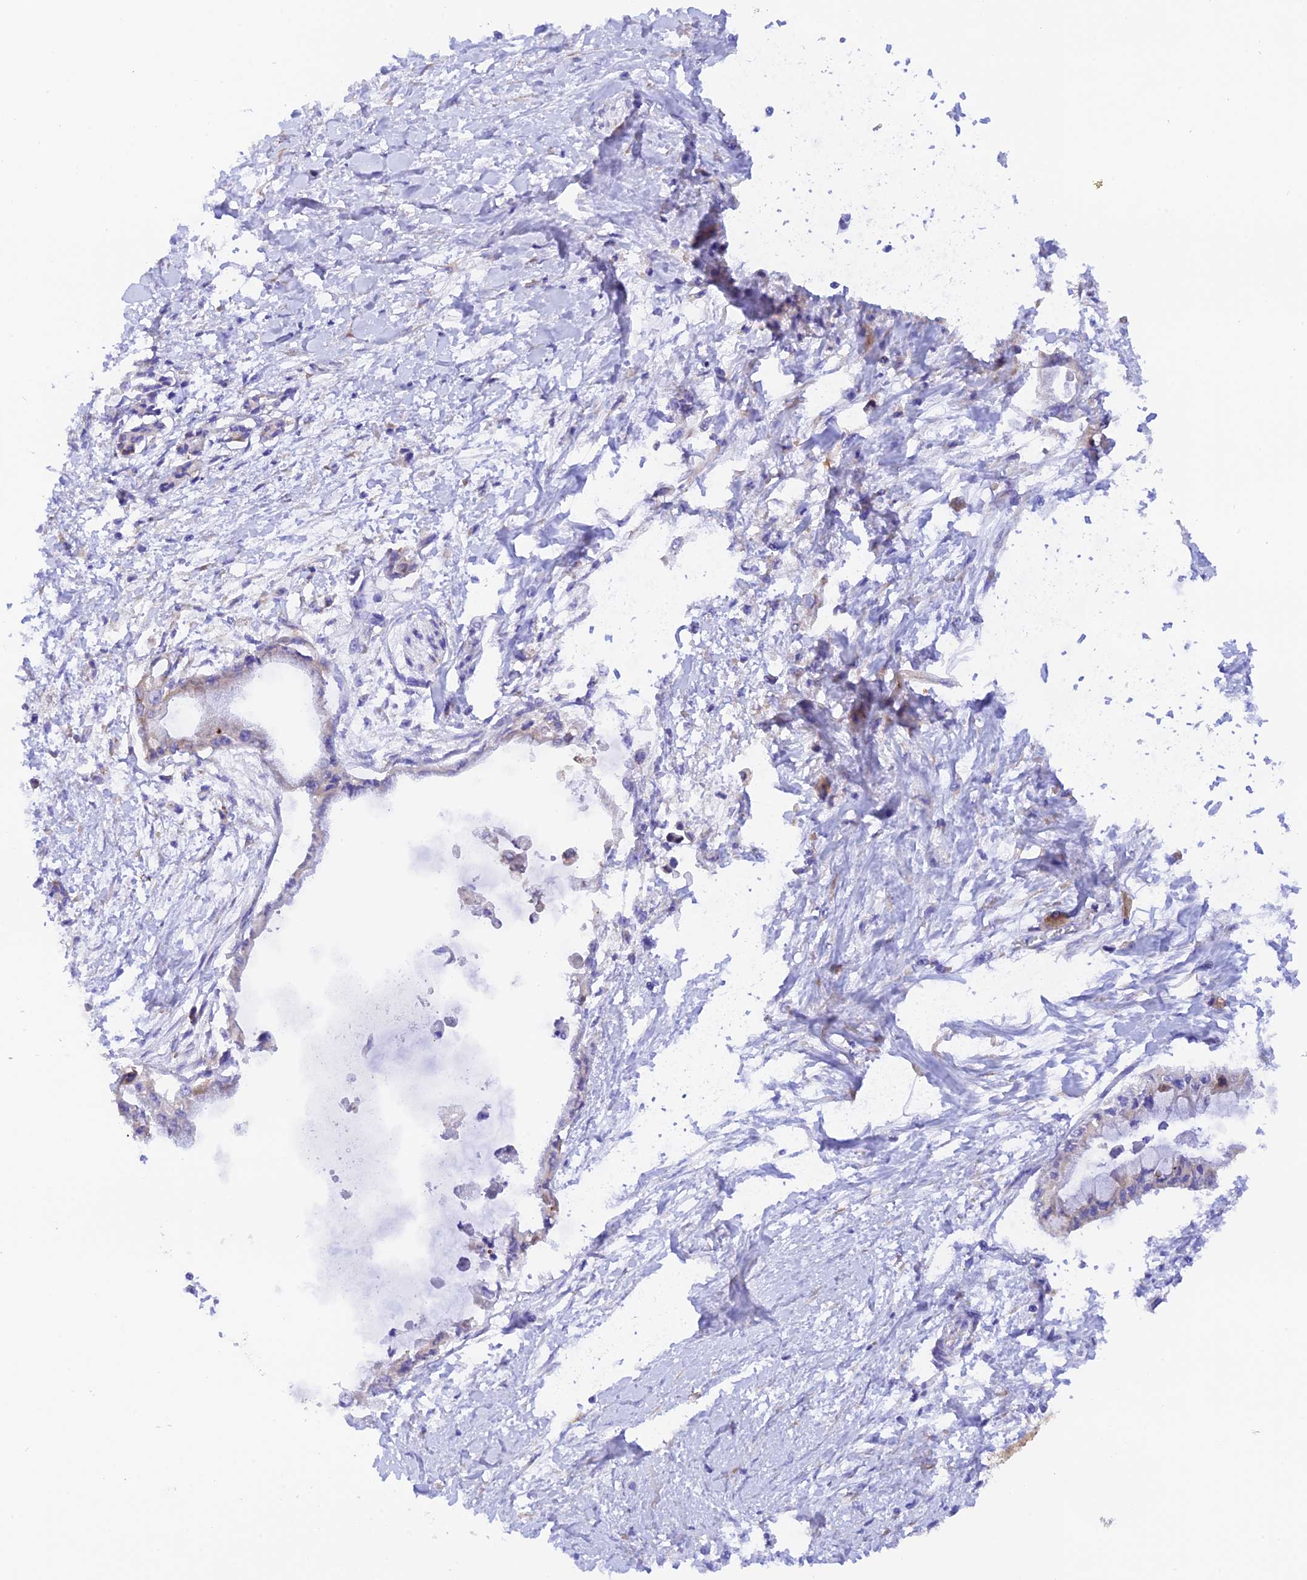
{"staining": {"intensity": "weak", "quantity": "25%-75%", "location": "cytoplasmic/membranous"}, "tissue": "pancreatic cancer", "cell_type": "Tumor cells", "image_type": "cancer", "snomed": [{"axis": "morphology", "description": "Adenocarcinoma, NOS"}, {"axis": "topography", "description": "Pancreas"}], "caption": "Pancreatic cancer (adenocarcinoma) stained with immunohistochemistry displays weak cytoplasmic/membranous staining in about 25%-75% of tumor cells.", "gene": "RPL5", "patient": {"sex": "male", "age": 48}}